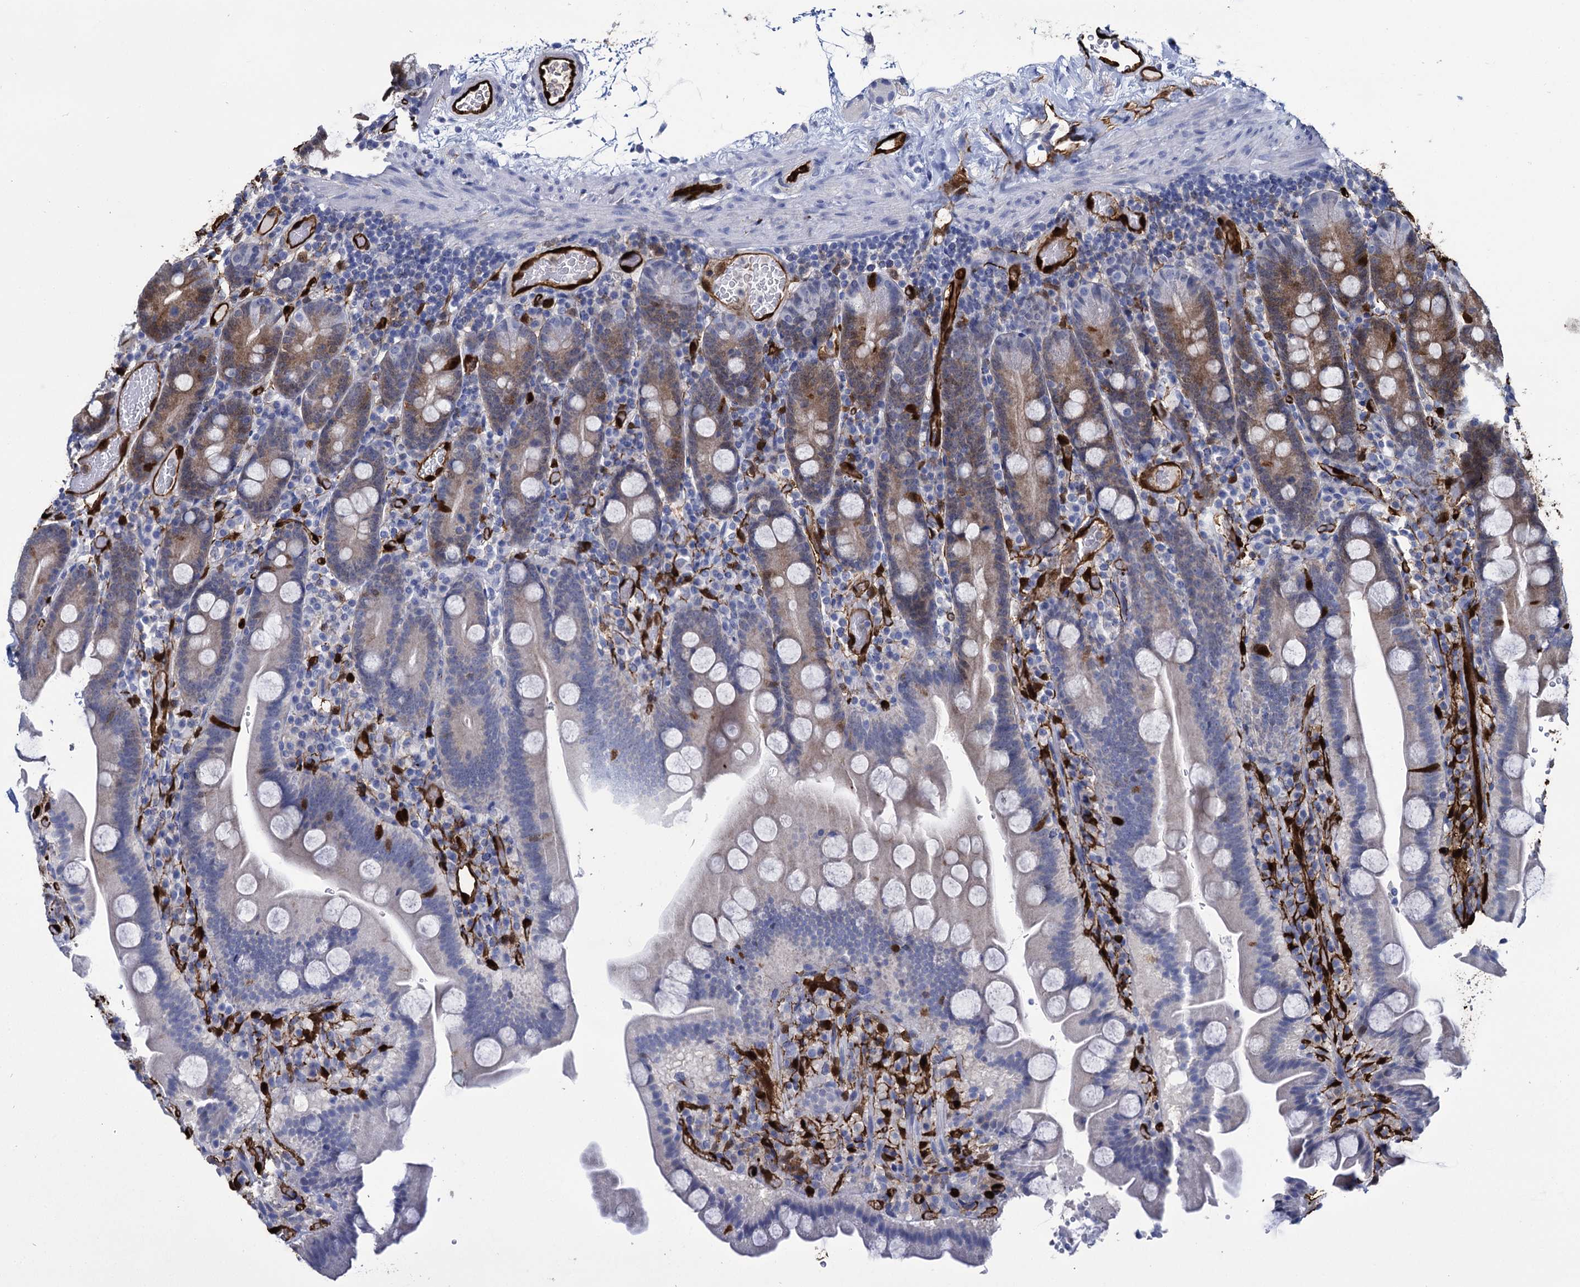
{"staining": {"intensity": "moderate", "quantity": "<25%", "location": "cytoplasmic/membranous"}, "tissue": "duodenum", "cell_type": "Glandular cells", "image_type": "normal", "snomed": [{"axis": "morphology", "description": "Normal tissue, NOS"}, {"axis": "topography", "description": "Duodenum"}], "caption": "Protein expression analysis of benign human duodenum reveals moderate cytoplasmic/membranous staining in approximately <25% of glandular cells.", "gene": "FABP5", "patient": {"sex": "male", "age": 55}}